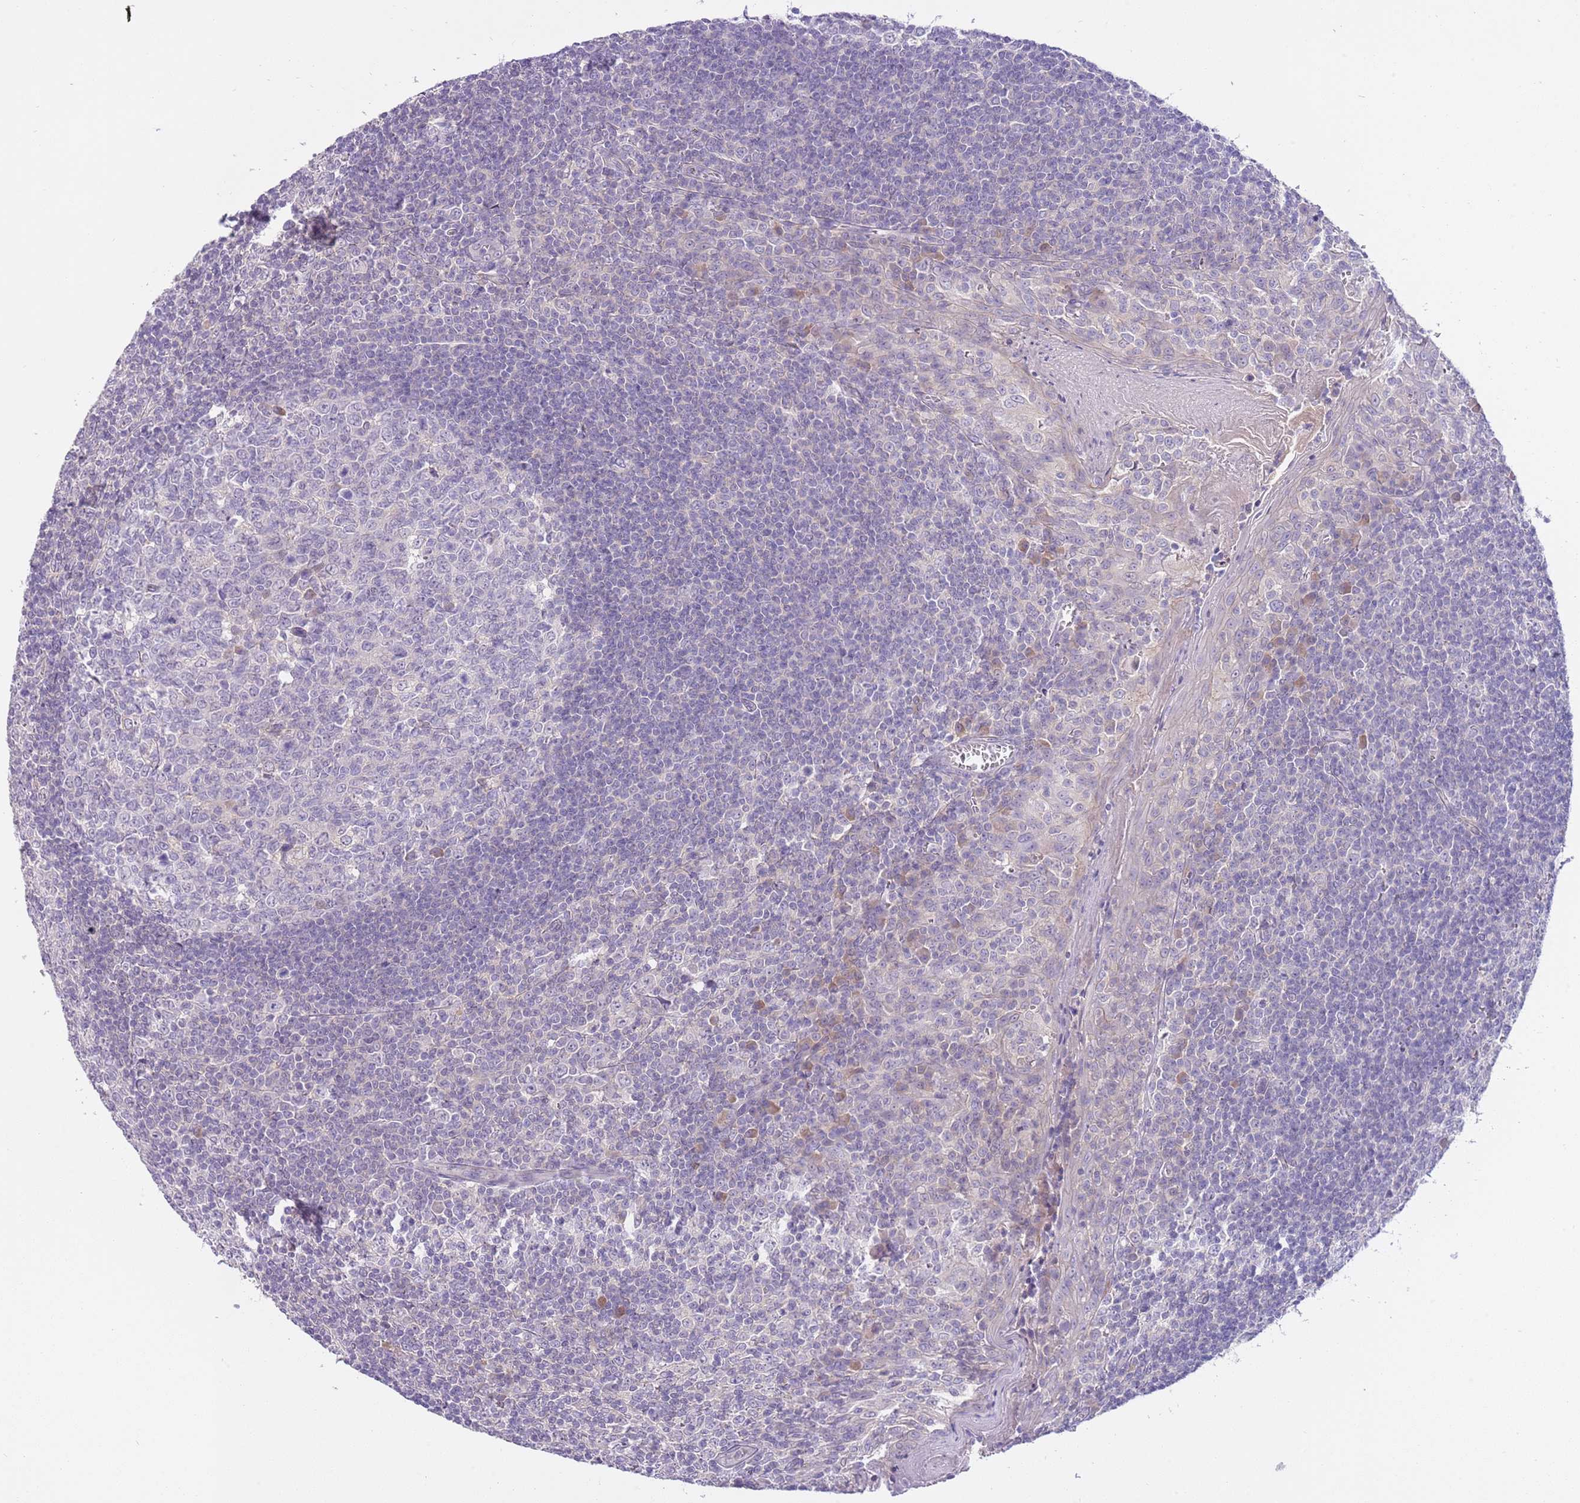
{"staining": {"intensity": "negative", "quantity": "none", "location": "none"}, "tissue": "tonsil", "cell_type": "Germinal center cells", "image_type": "normal", "snomed": [{"axis": "morphology", "description": "Normal tissue, NOS"}, {"axis": "topography", "description": "Tonsil"}], "caption": "This is a image of IHC staining of unremarkable tonsil, which shows no positivity in germinal center cells.", "gene": "CFAP73", "patient": {"sex": "male", "age": 27}}